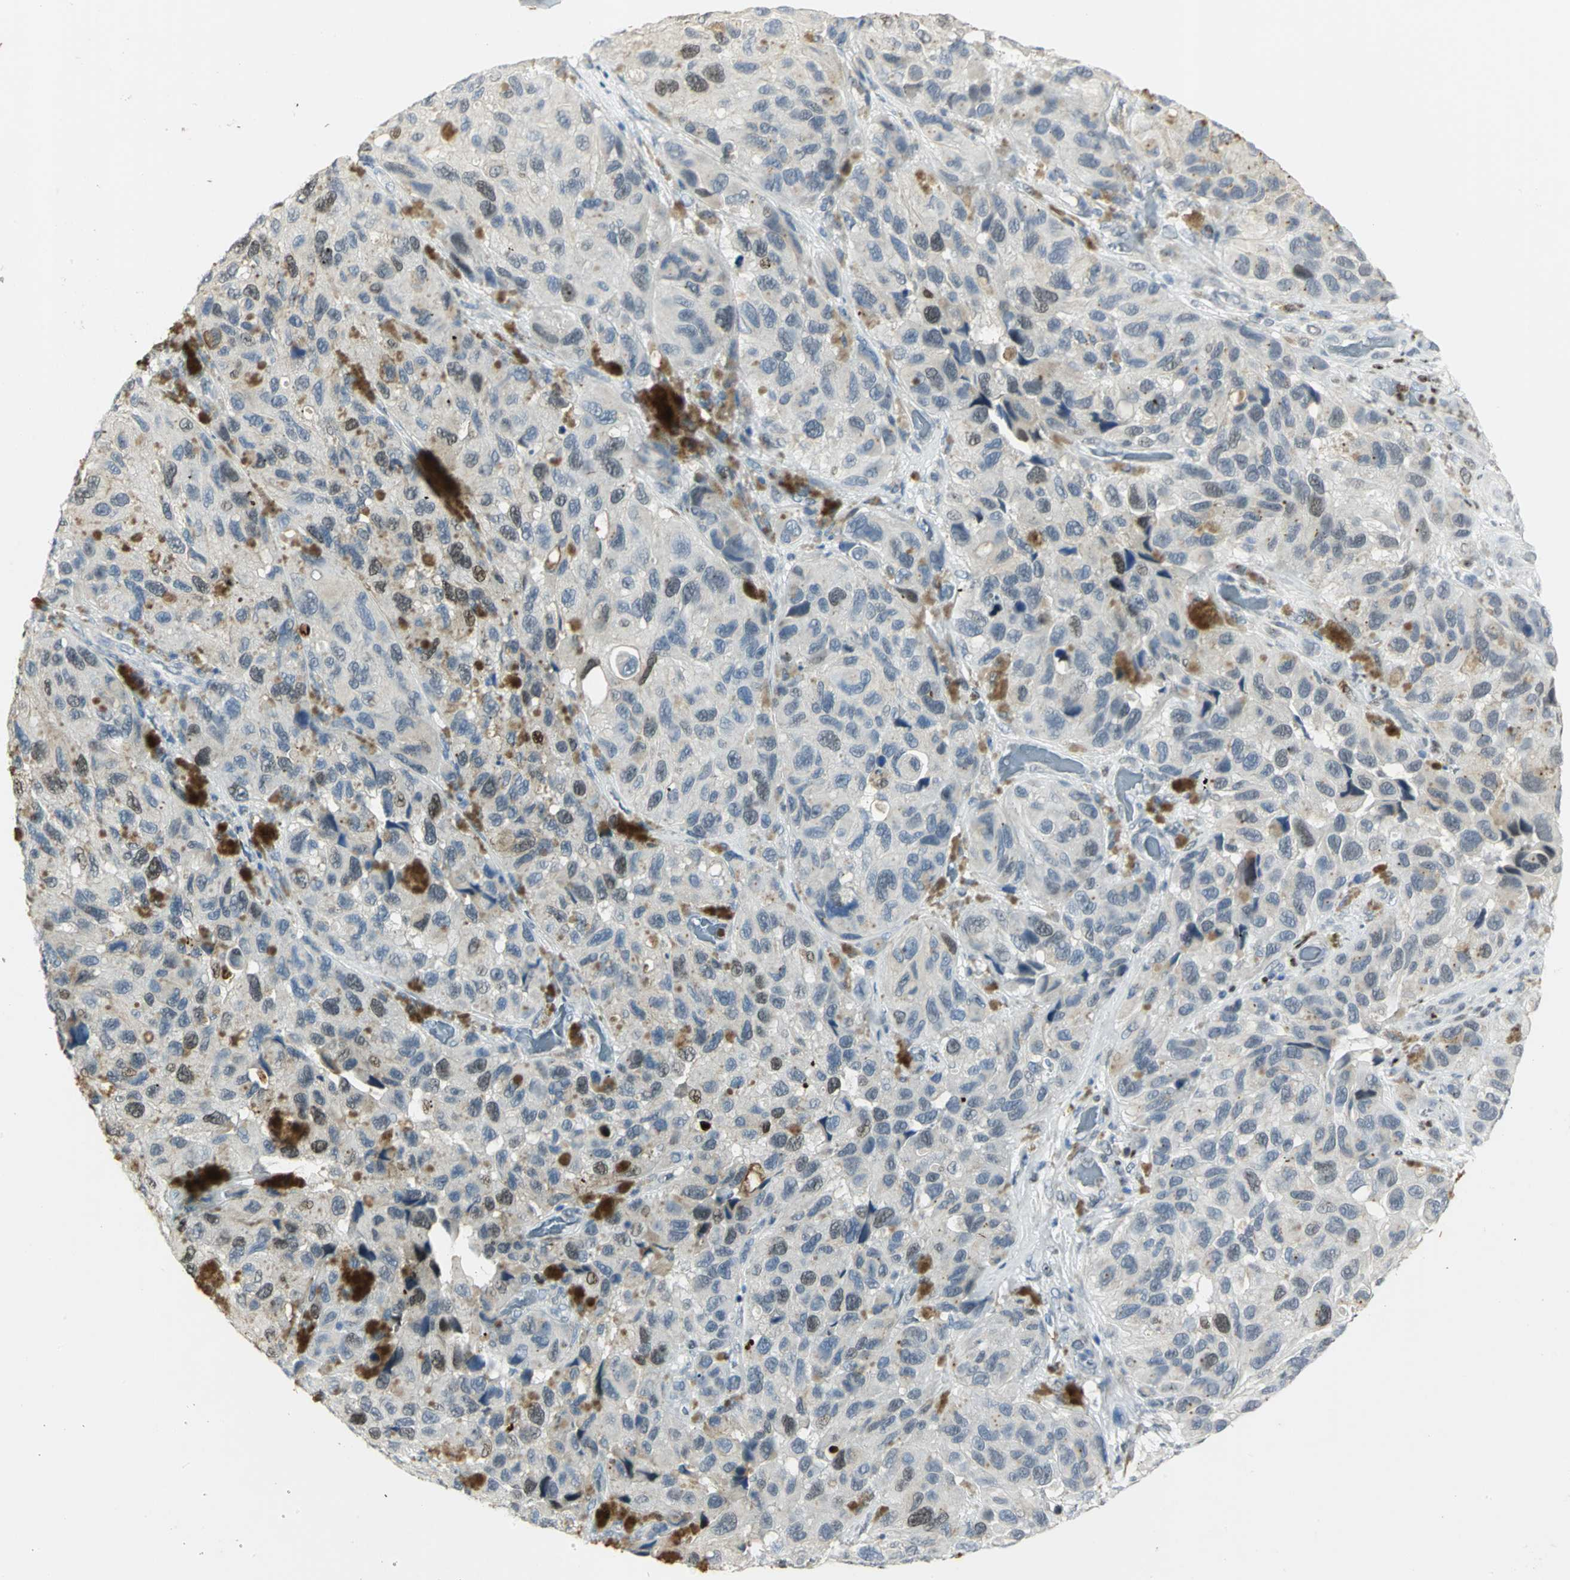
{"staining": {"intensity": "moderate", "quantity": "<25%", "location": "nuclear"}, "tissue": "melanoma", "cell_type": "Tumor cells", "image_type": "cancer", "snomed": [{"axis": "morphology", "description": "Malignant melanoma, NOS"}, {"axis": "topography", "description": "Skin"}], "caption": "This histopathology image shows IHC staining of human malignant melanoma, with low moderate nuclear positivity in approximately <25% of tumor cells.", "gene": "BCL6", "patient": {"sex": "female", "age": 73}}